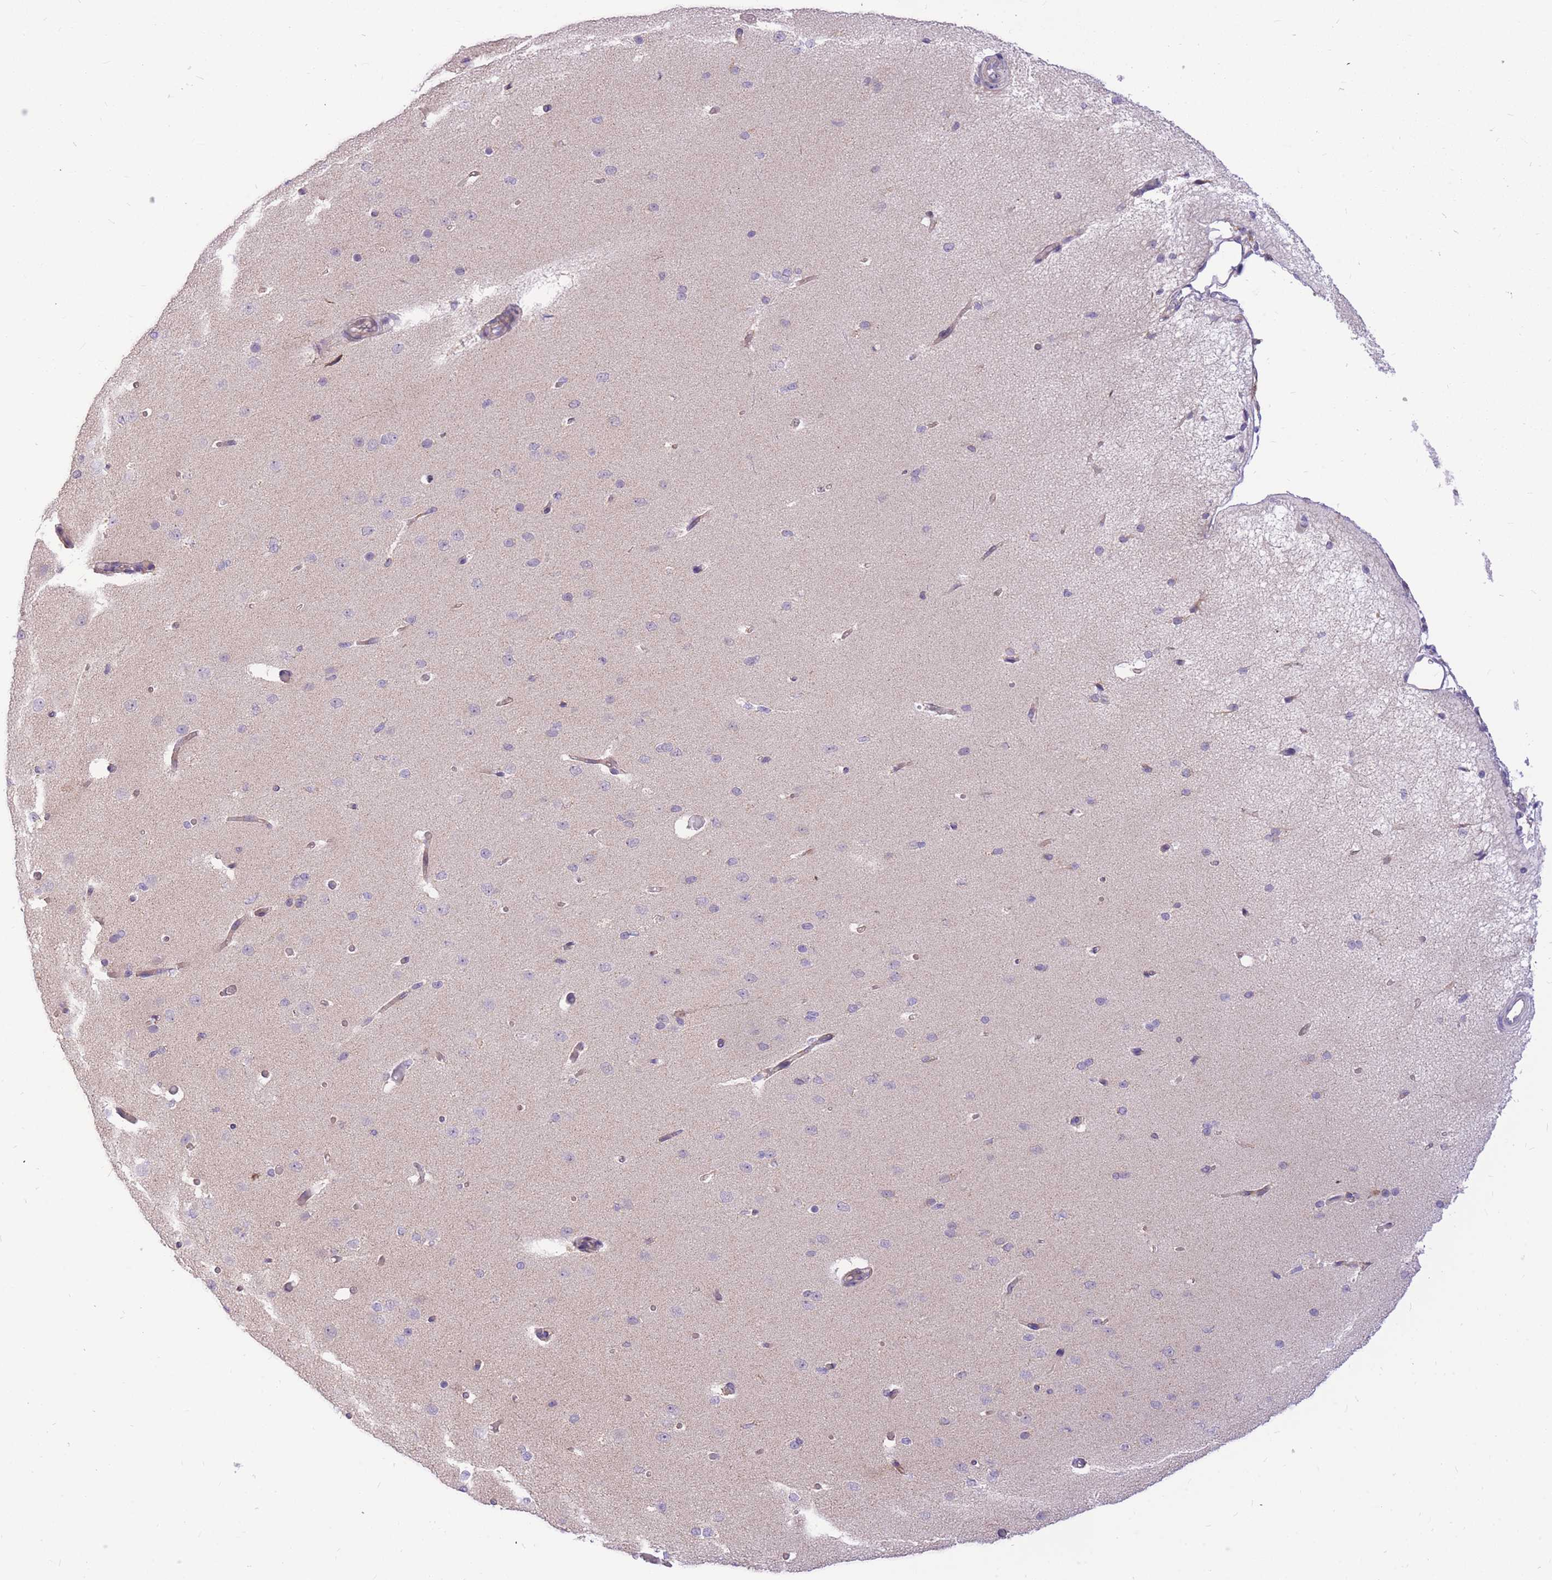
{"staining": {"intensity": "weak", "quantity": "25%-75%", "location": "cytoplasmic/membranous"}, "tissue": "cerebral cortex", "cell_type": "Endothelial cells", "image_type": "normal", "snomed": [{"axis": "morphology", "description": "Normal tissue, NOS"}, {"axis": "morphology", "description": "Inflammation, NOS"}, {"axis": "topography", "description": "Cerebral cortex"}], "caption": "A brown stain shows weak cytoplasmic/membranous staining of a protein in endothelial cells of unremarkable cerebral cortex. Immunohistochemistry (ihc) stains the protein in brown and the nuclei are stained blue.", "gene": "TOPAZ1", "patient": {"sex": "male", "age": 6}}